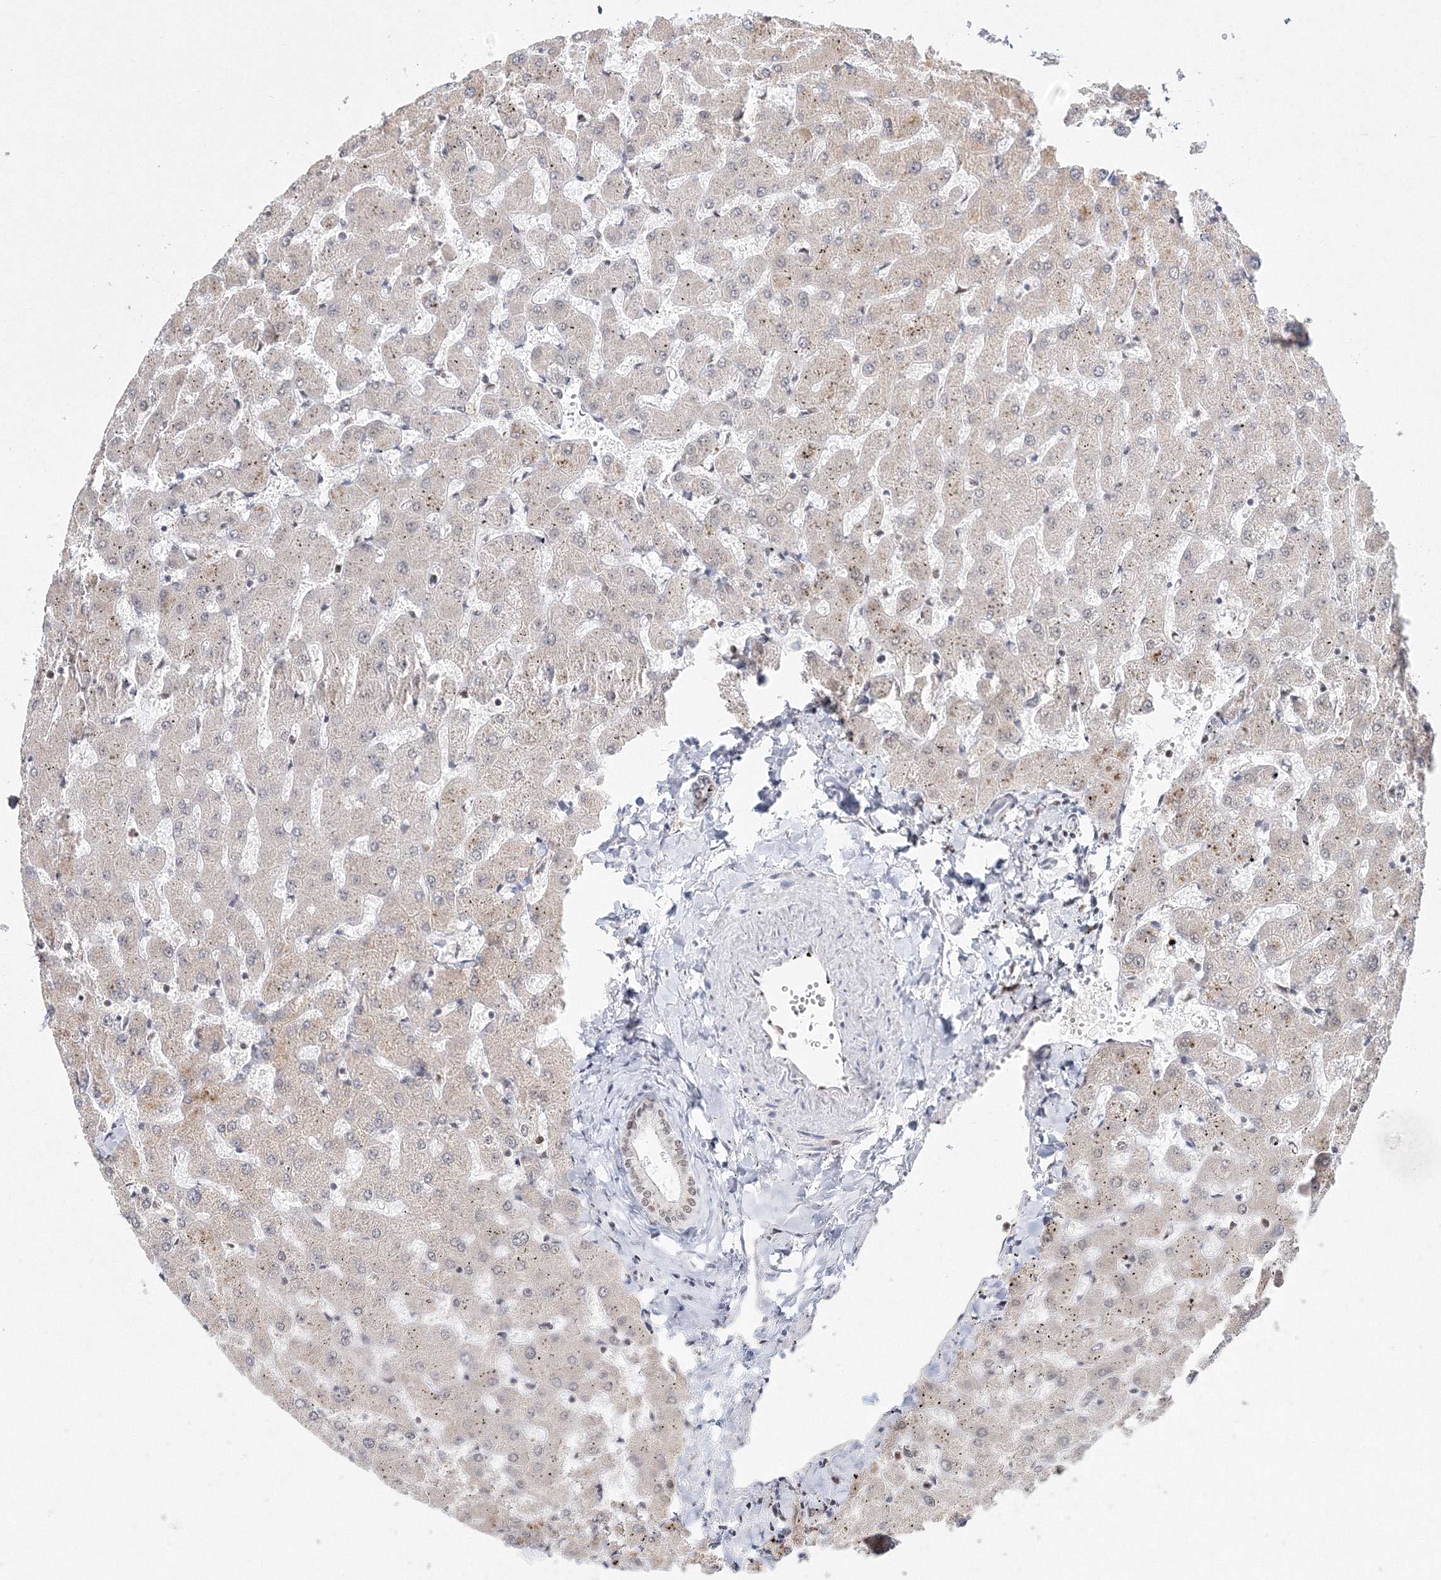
{"staining": {"intensity": "negative", "quantity": "none", "location": "none"}, "tissue": "liver", "cell_type": "Cholangiocytes", "image_type": "normal", "snomed": [{"axis": "morphology", "description": "Normal tissue, NOS"}, {"axis": "topography", "description": "Liver"}], "caption": "Cholangiocytes are negative for protein expression in normal human liver. (Immunohistochemistry (ihc), brightfield microscopy, high magnification).", "gene": "IWS1", "patient": {"sex": "female", "age": 63}}